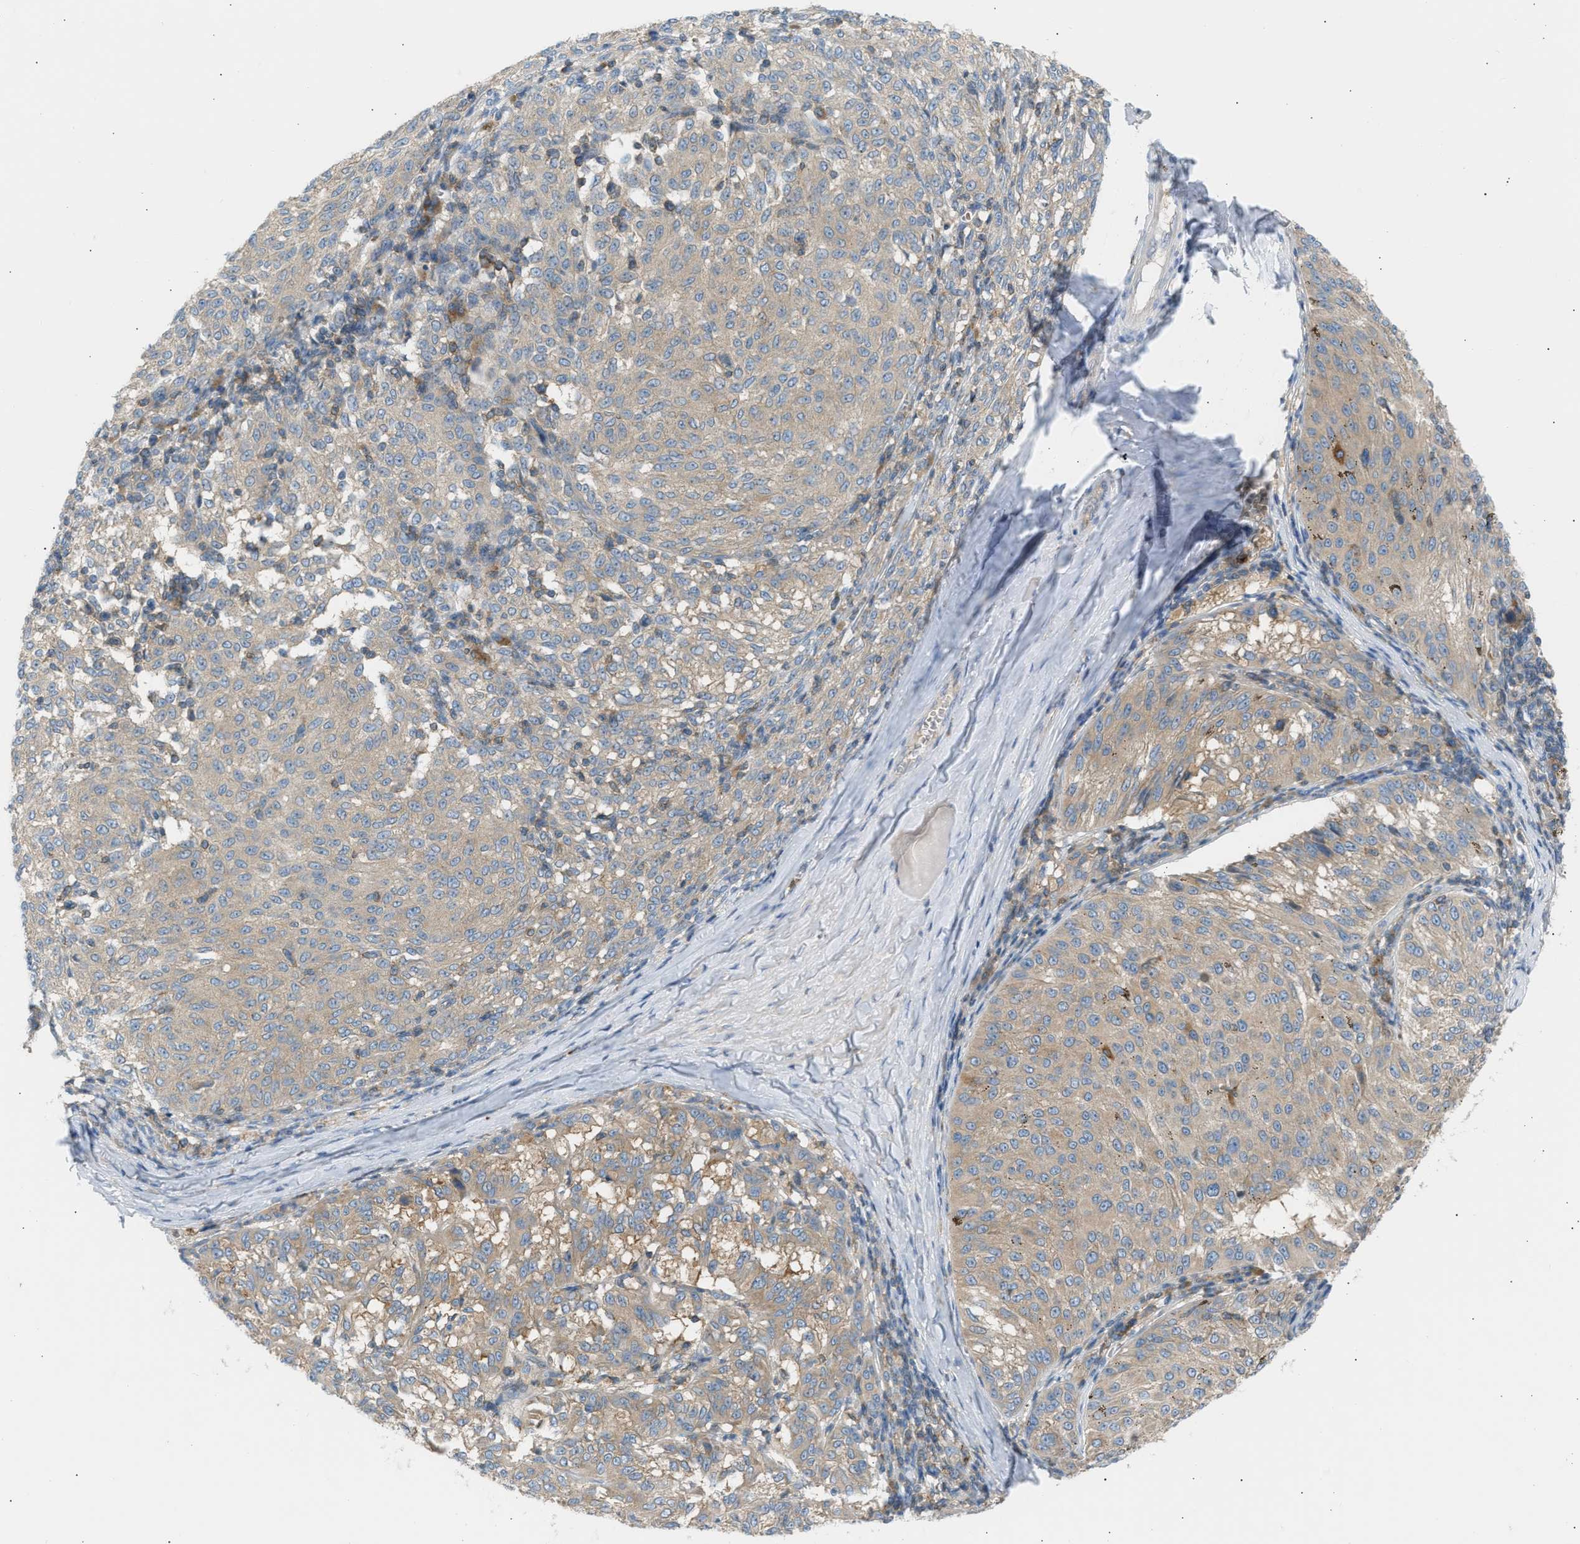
{"staining": {"intensity": "weak", "quantity": ">75%", "location": "cytoplasmic/membranous"}, "tissue": "melanoma", "cell_type": "Tumor cells", "image_type": "cancer", "snomed": [{"axis": "morphology", "description": "Malignant melanoma, NOS"}, {"axis": "topography", "description": "Skin"}], "caption": "A brown stain shows weak cytoplasmic/membranous positivity of a protein in human melanoma tumor cells.", "gene": "TRIM50", "patient": {"sex": "female", "age": 72}}